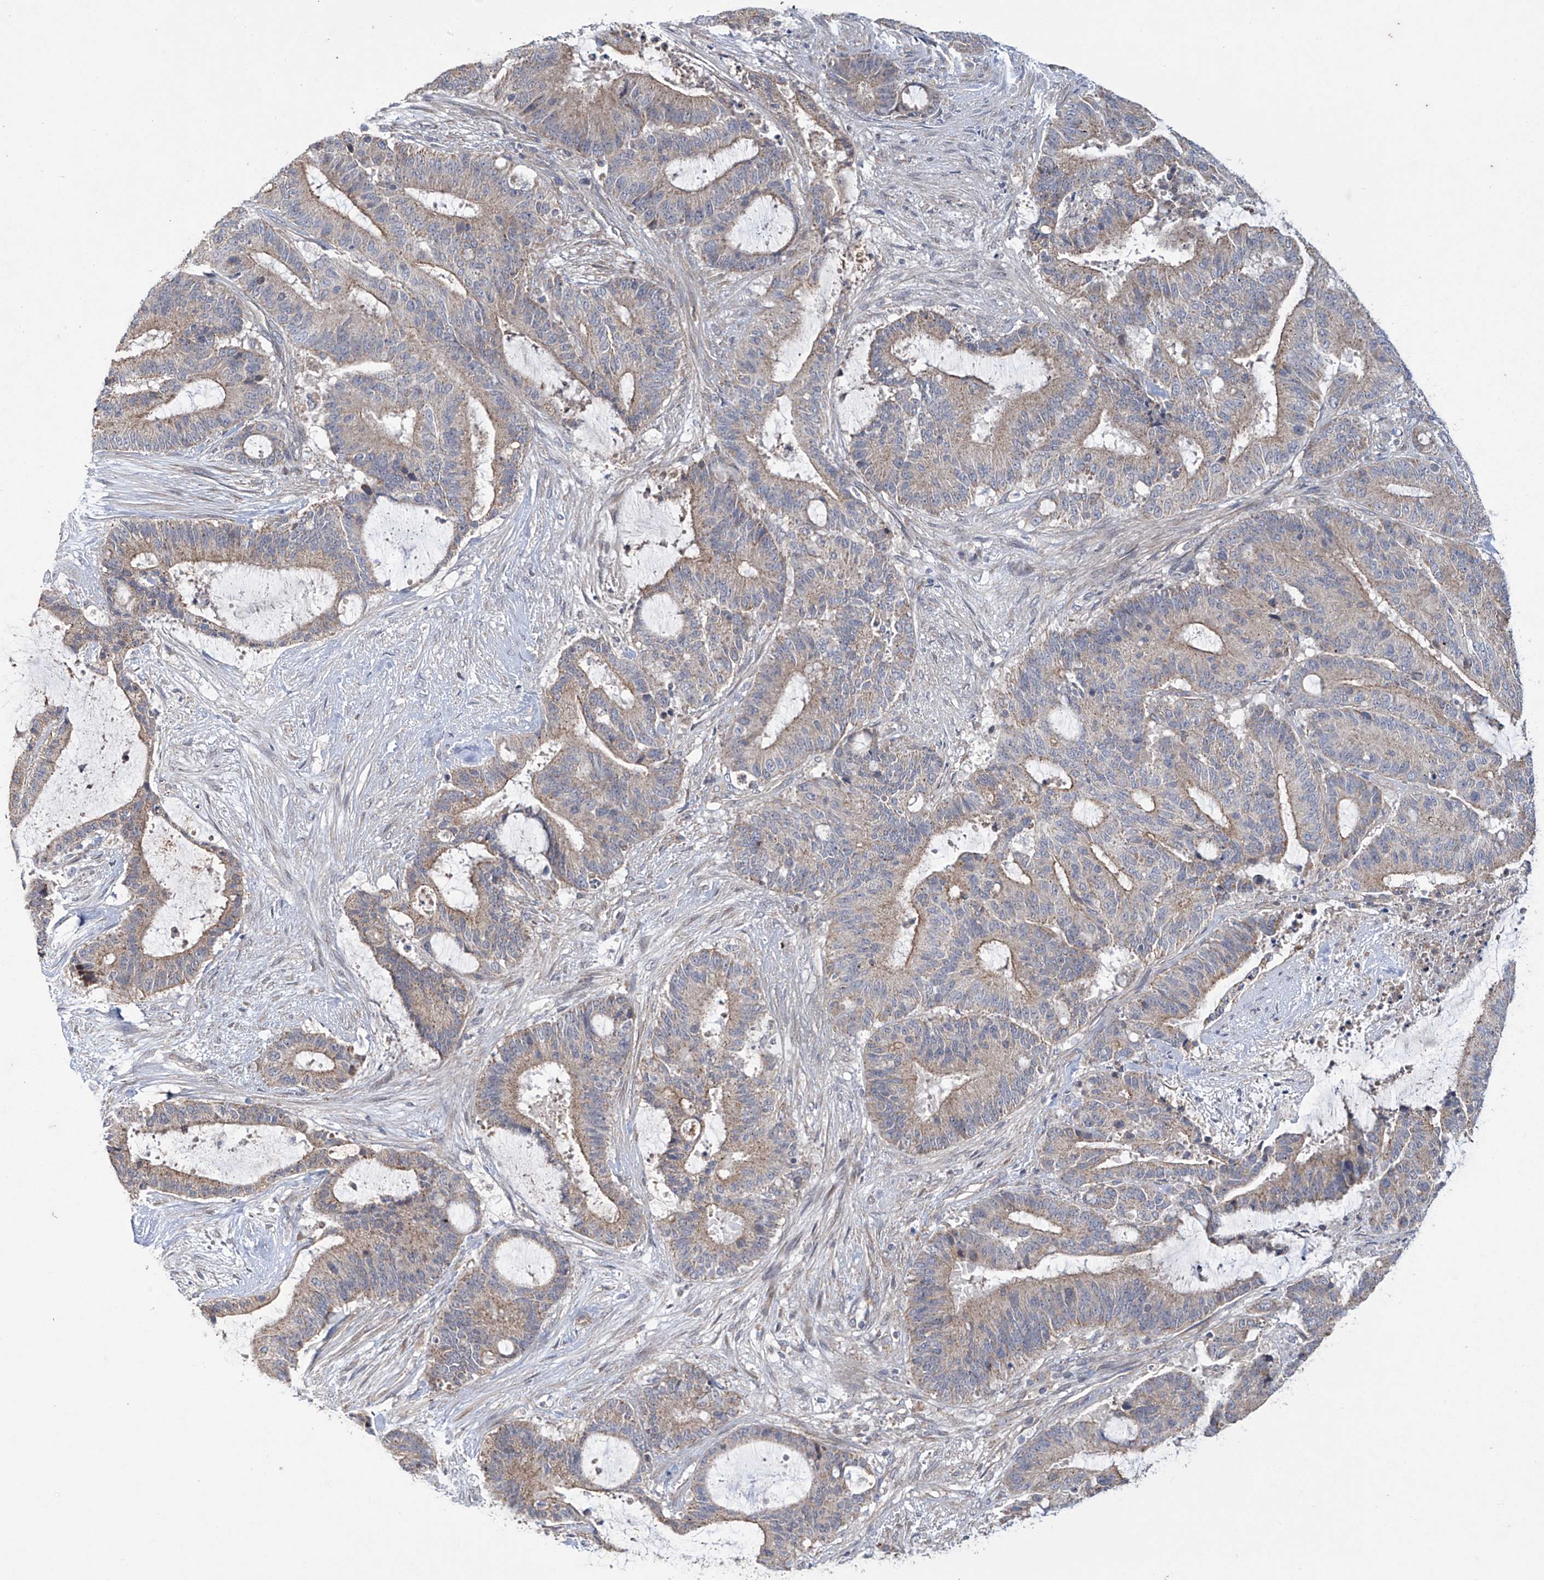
{"staining": {"intensity": "weak", "quantity": ">75%", "location": "cytoplasmic/membranous"}, "tissue": "liver cancer", "cell_type": "Tumor cells", "image_type": "cancer", "snomed": [{"axis": "morphology", "description": "Normal tissue, NOS"}, {"axis": "morphology", "description": "Cholangiocarcinoma"}, {"axis": "topography", "description": "Liver"}, {"axis": "topography", "description": "Peripheral nerve tissue"}], "caption": "An image of liver cancer stained for a protein displays weak cytoplasmic/membranous brown staining in tumor cells.", "gene": "TRIM60", "patient": {"sex": "female", "age": 73}}